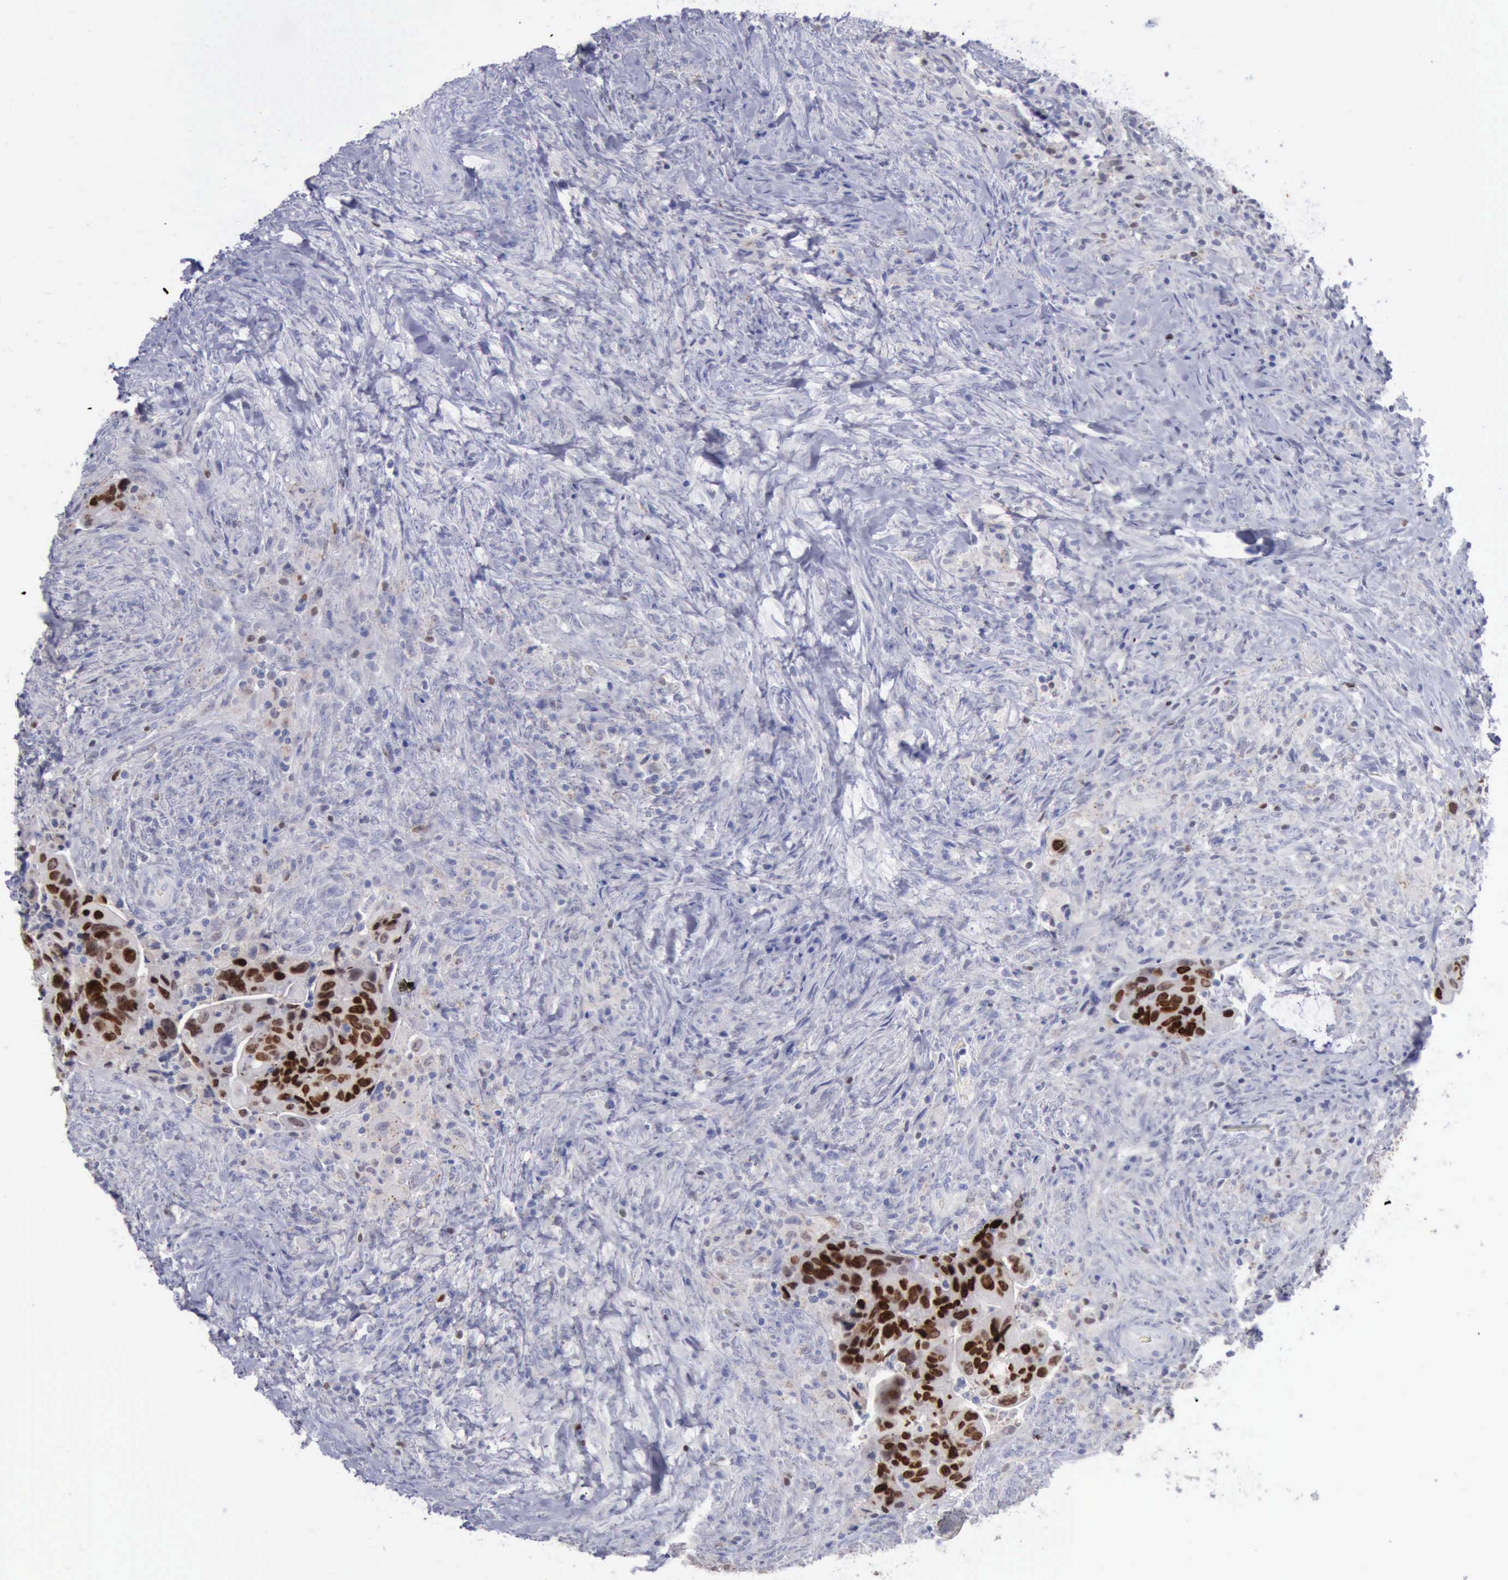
{"staining": {"intensity": "strong", "quantity": ">75%", "location": "nuclear"}, "tissue": "colorectal cancer", "cell_type": "Tumor cells", "image_type": "cancer", "snomed": [{"axis": "morphology", "description": "Adenocarcinoma, NOS"}, {"axis": "topography", "description": "Rectum"}], "caption": "Immunohistochemical staining of adenocarcinoma (colorectal) shows high levels of strong nuclear protein positivity in about >75% of tumor cells. Immunohistochemistry (ihc) stains the protein in brown and the nuclei are stained blue.", "gene": "SATB2", "patient": {"sex": "female", "age": 71}}